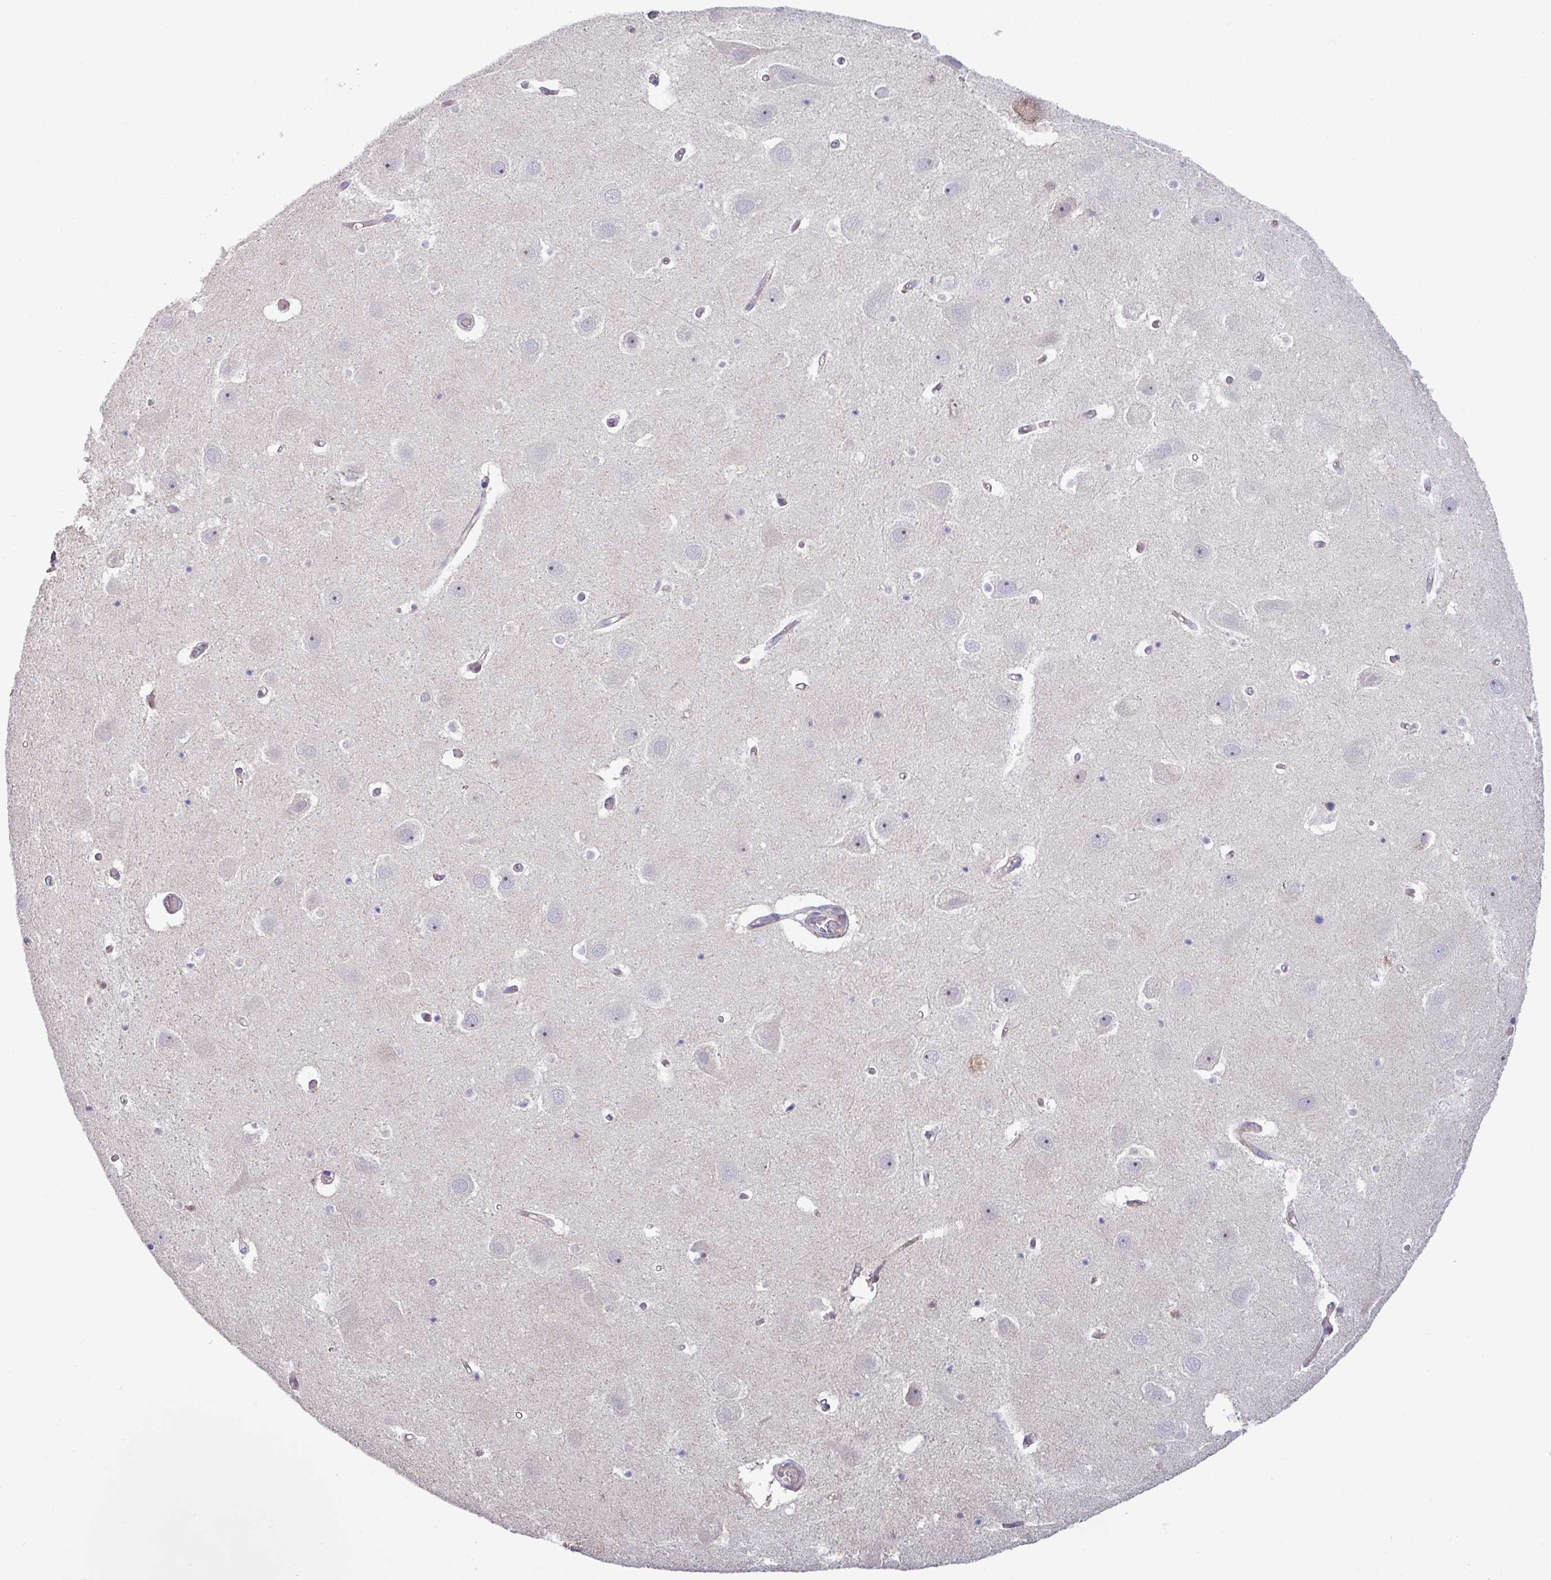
{"staining": {"intensity": "negative", "quantity": "none", "location": "none"}, "tissue": "hippocampus", "cell_type": "Glial cells", "image_type": "normal", "snomed": [{"axis": "morphology", "description": "Normal tissue, NOS"}, {"axis": "topography", "description": "Hippocampus"}], "caption": "The IHC micrograph has no significant positivity in glial cells of hippocampus. Brightfield microscopy of immunohistochemistry (IHC) stained with DAB (3,3'-diaminobenzidine) (brown) and hematoxylin (blue), captured at high magnification.", "gene": "TNFSF12", "patient": {"sex": "female", "age": 52}}